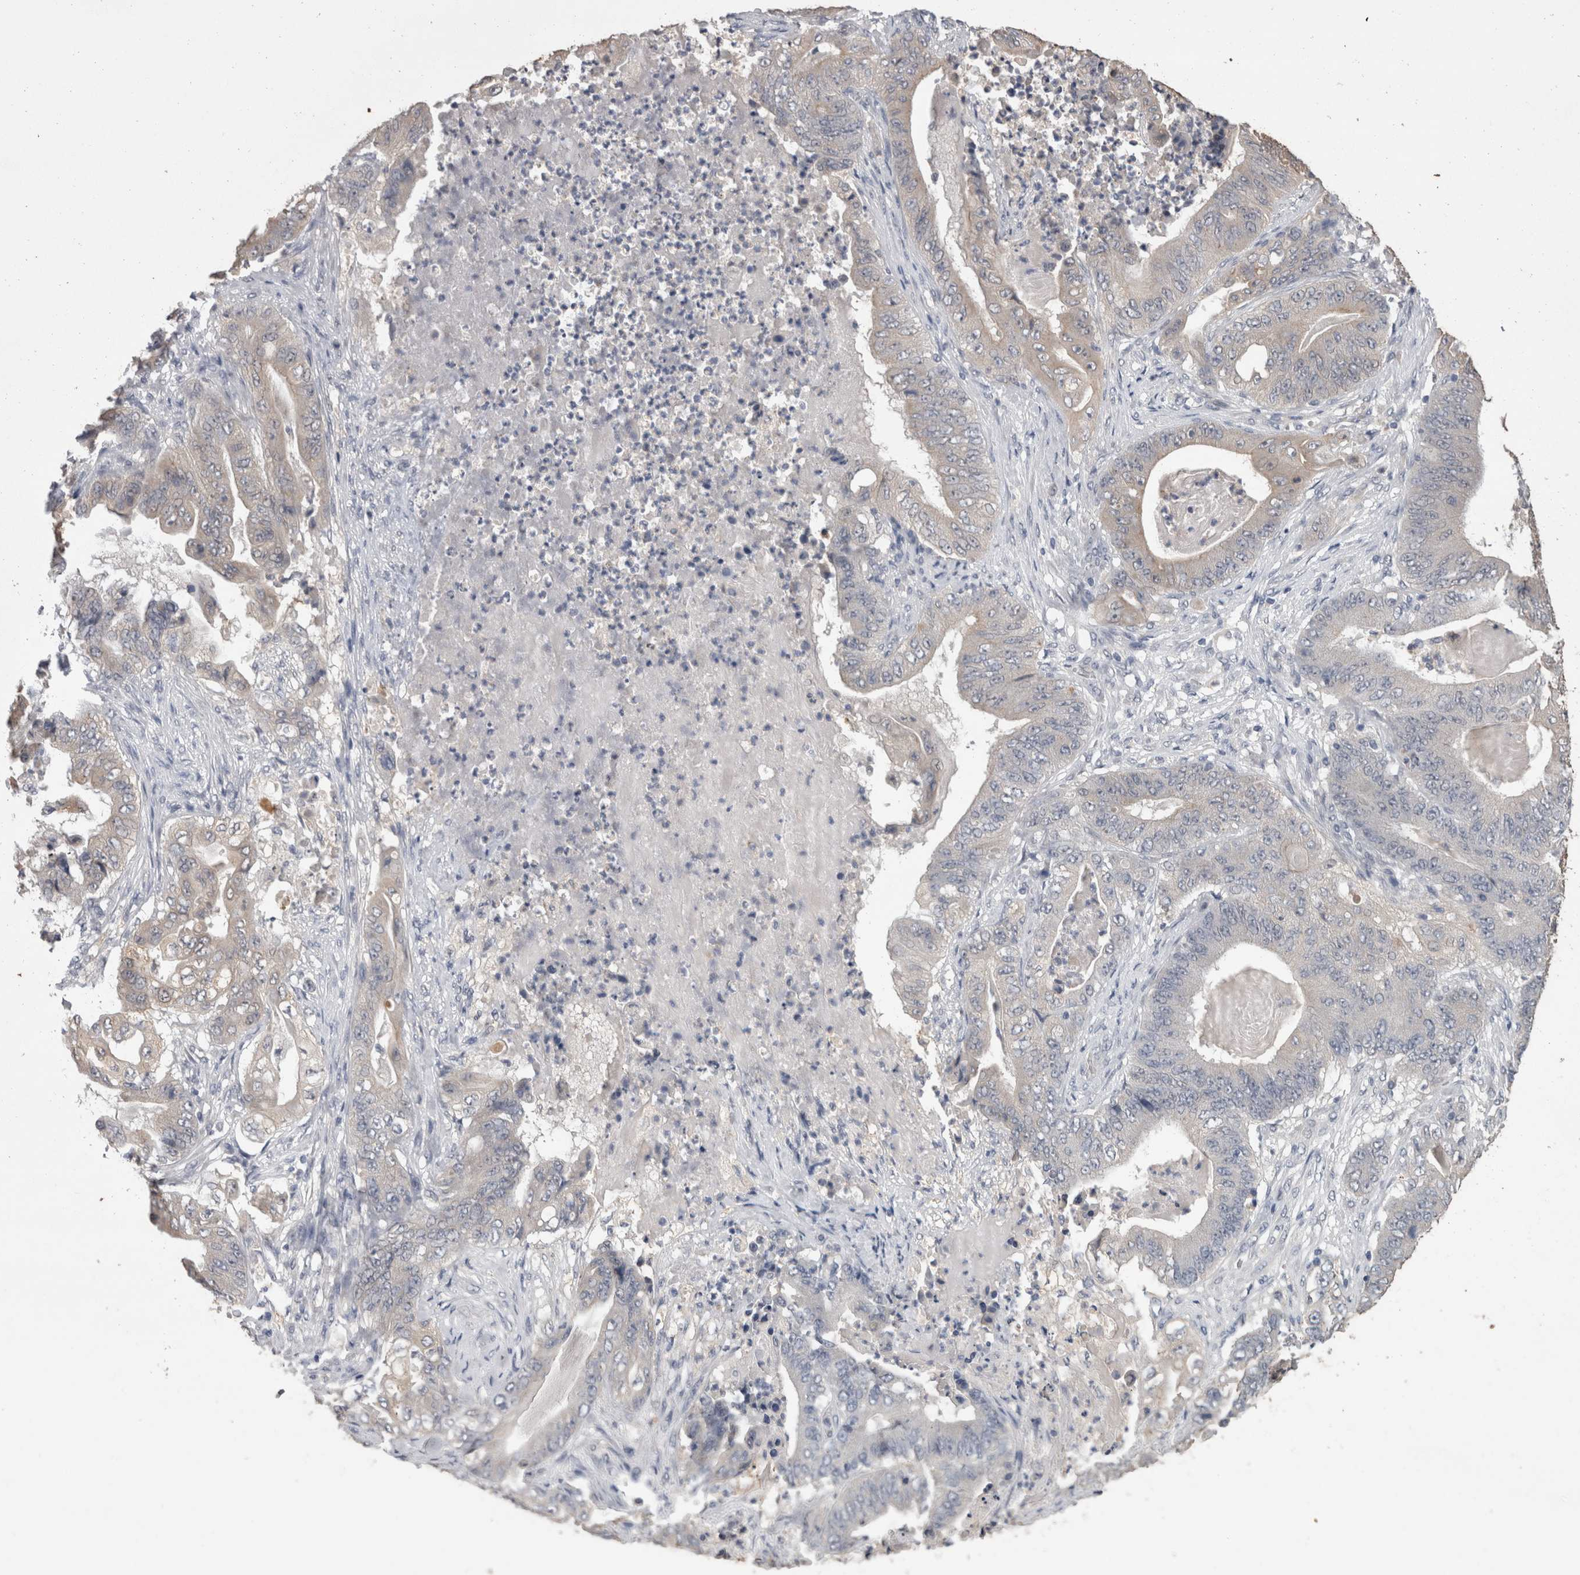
{"staining": {"intensity": "weak", "quantity": "<25%", "location": "cytoplasmic/membranous"}, "tissue": "stomach cancer", "cell_type": "Tumor cells", "image_type": "cancer", "snomed": [{"axis": "morphology", "description": "Adenocarcinoma, NOS"}, {"axis": "topography", "description": "Stomach"}], "caption": "Human stomach cancer (adenocarcinoma) stained for a protein using immunohistochemistry (IHC) reveals no expression in tumor cells.", "gene": "FHOD3", "patient": {"sex": "female", "age": 73}}